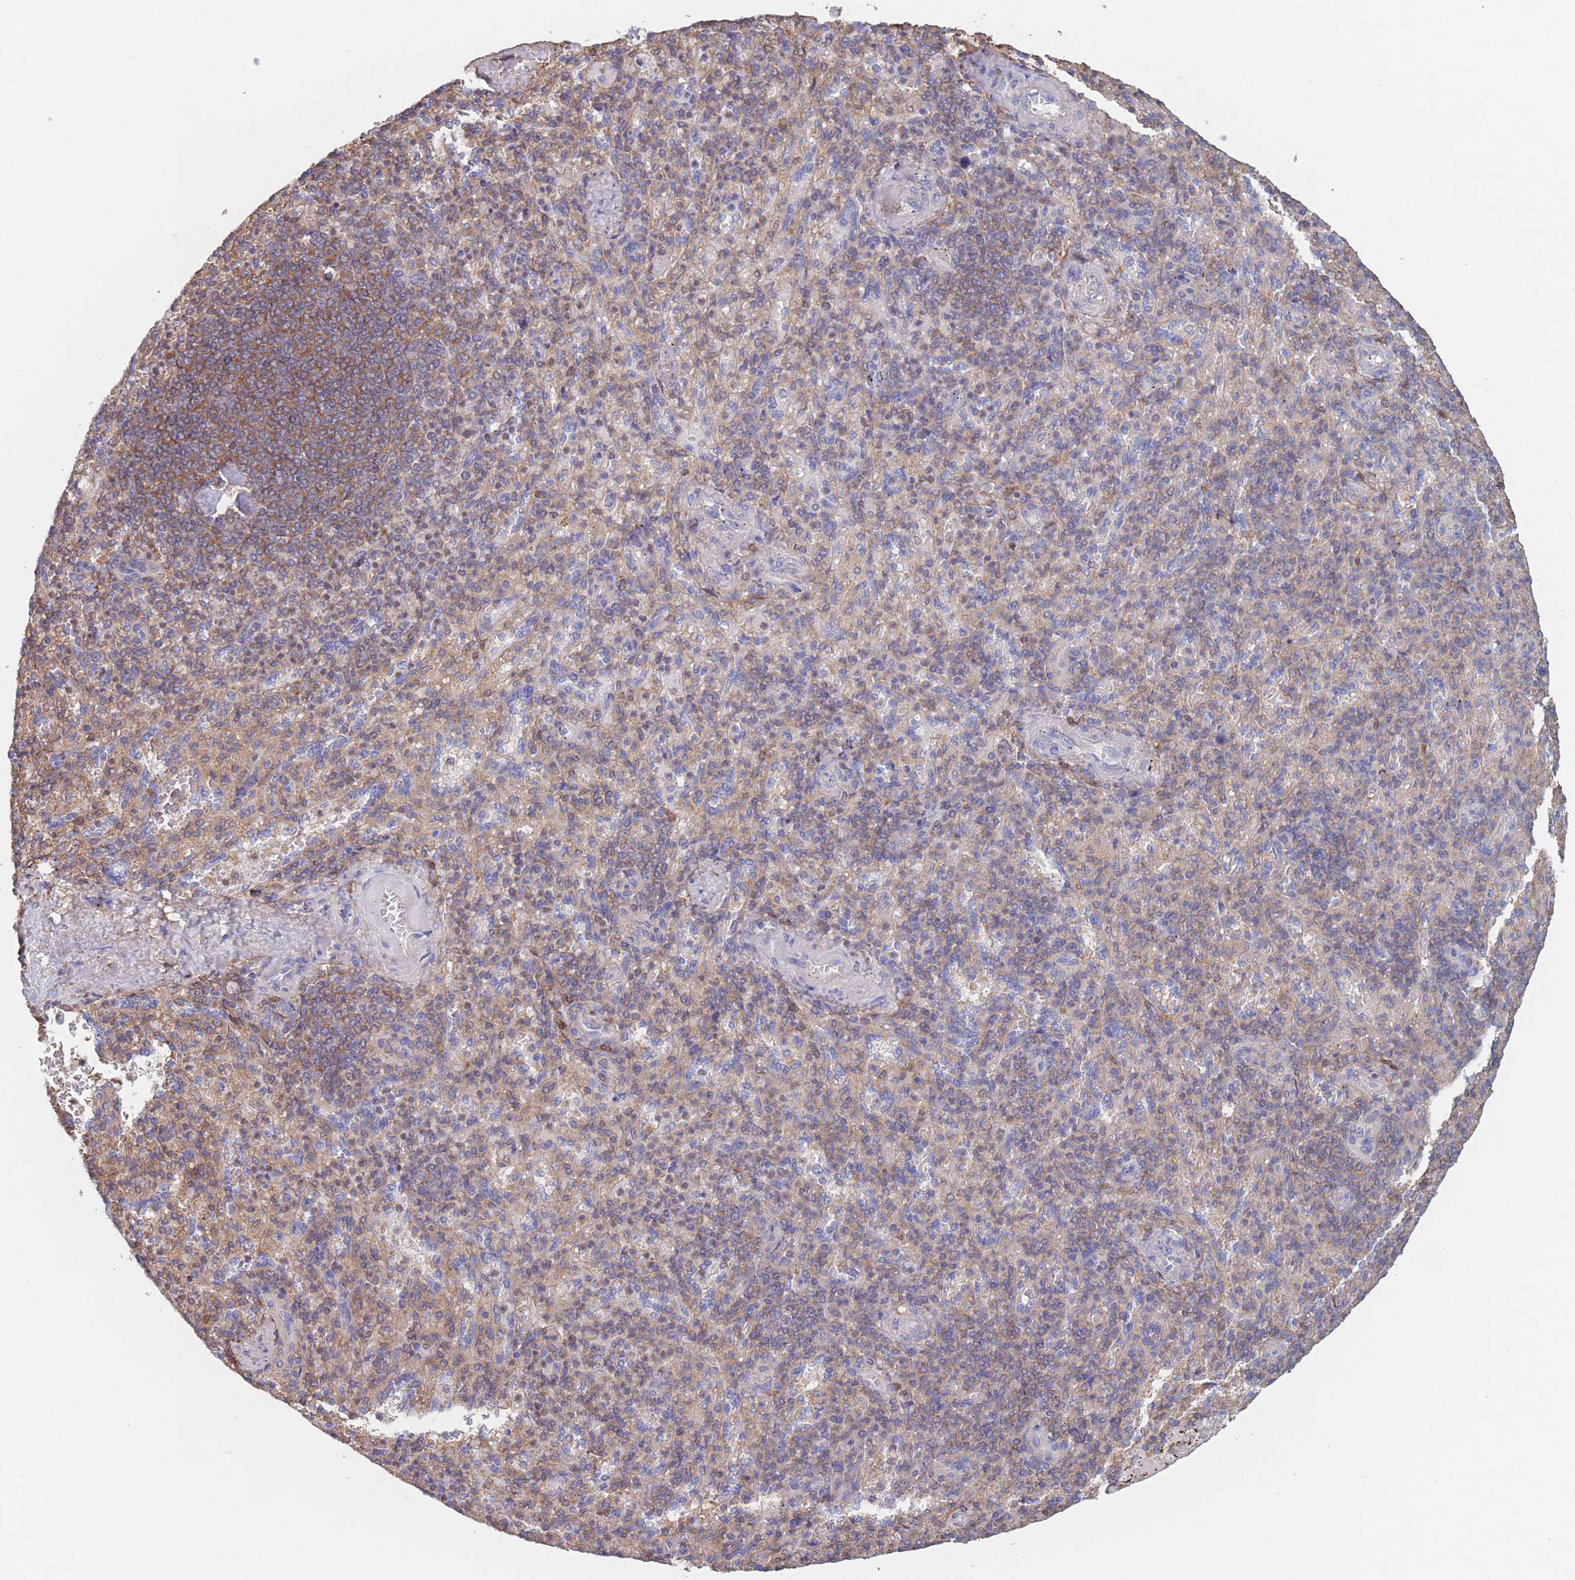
{"staining": {"intensity": "weak", "quantity": "25%-75%", "location": "cytoplasmic/membranous"}, "tissue": "spleen", "cell_type": "Cells in red pulp", "image_type": "normal", "snomed": [{"axis": "morphology", "description": "Normal tissue, NOS"}, {"axis": "topography", "description": "Spleen"}], "caption": "A low amount of weak cytoplasmic/membranous expression is appreciated in about 25%-75% of cells in red pulp in benign spleen.", "gene": "ADH1A", "patient": {"sex": "female", "age": 74}}